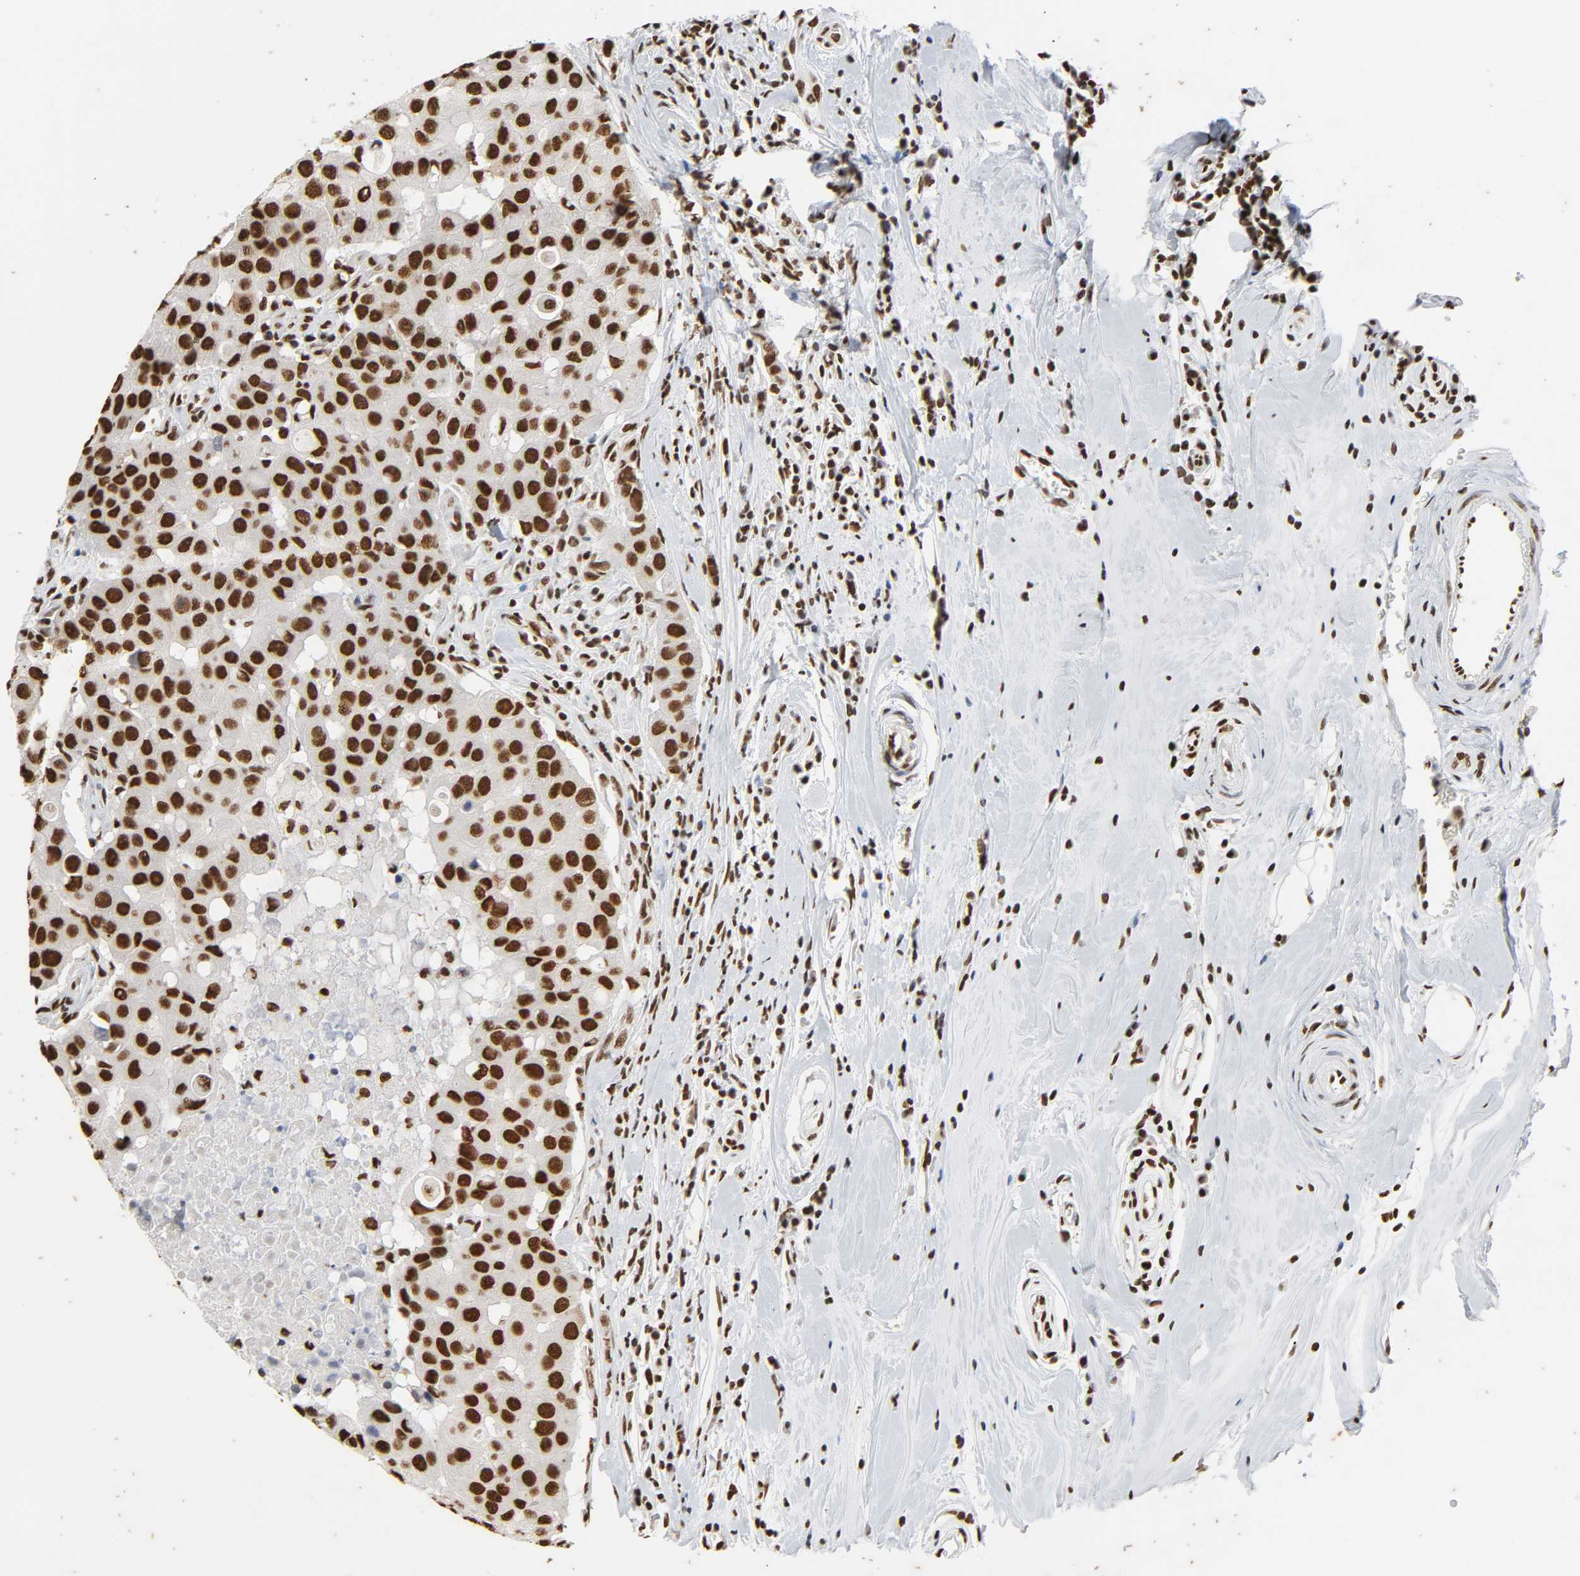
{"staining": {"intensity": "strong", "quantity": ">75%", "location": "nuclear"}, "tissue": "breast cancer", "cell_type": "Tumor cells", "image_type": "cancer", "snomed": [{"axis": "morphology", "description": "Duct carcinoma"}, {"axis": "topography", "description": "Breast"}], "caption": "About >75% of tumor cells in infiltrating ductal carcinoma (breast) exhibit strong nuclear protein expression as visualized by brown immunohistochemical staining.", "gene": "HNRNPC", "patient": {"sex": "female", "age": 27}}